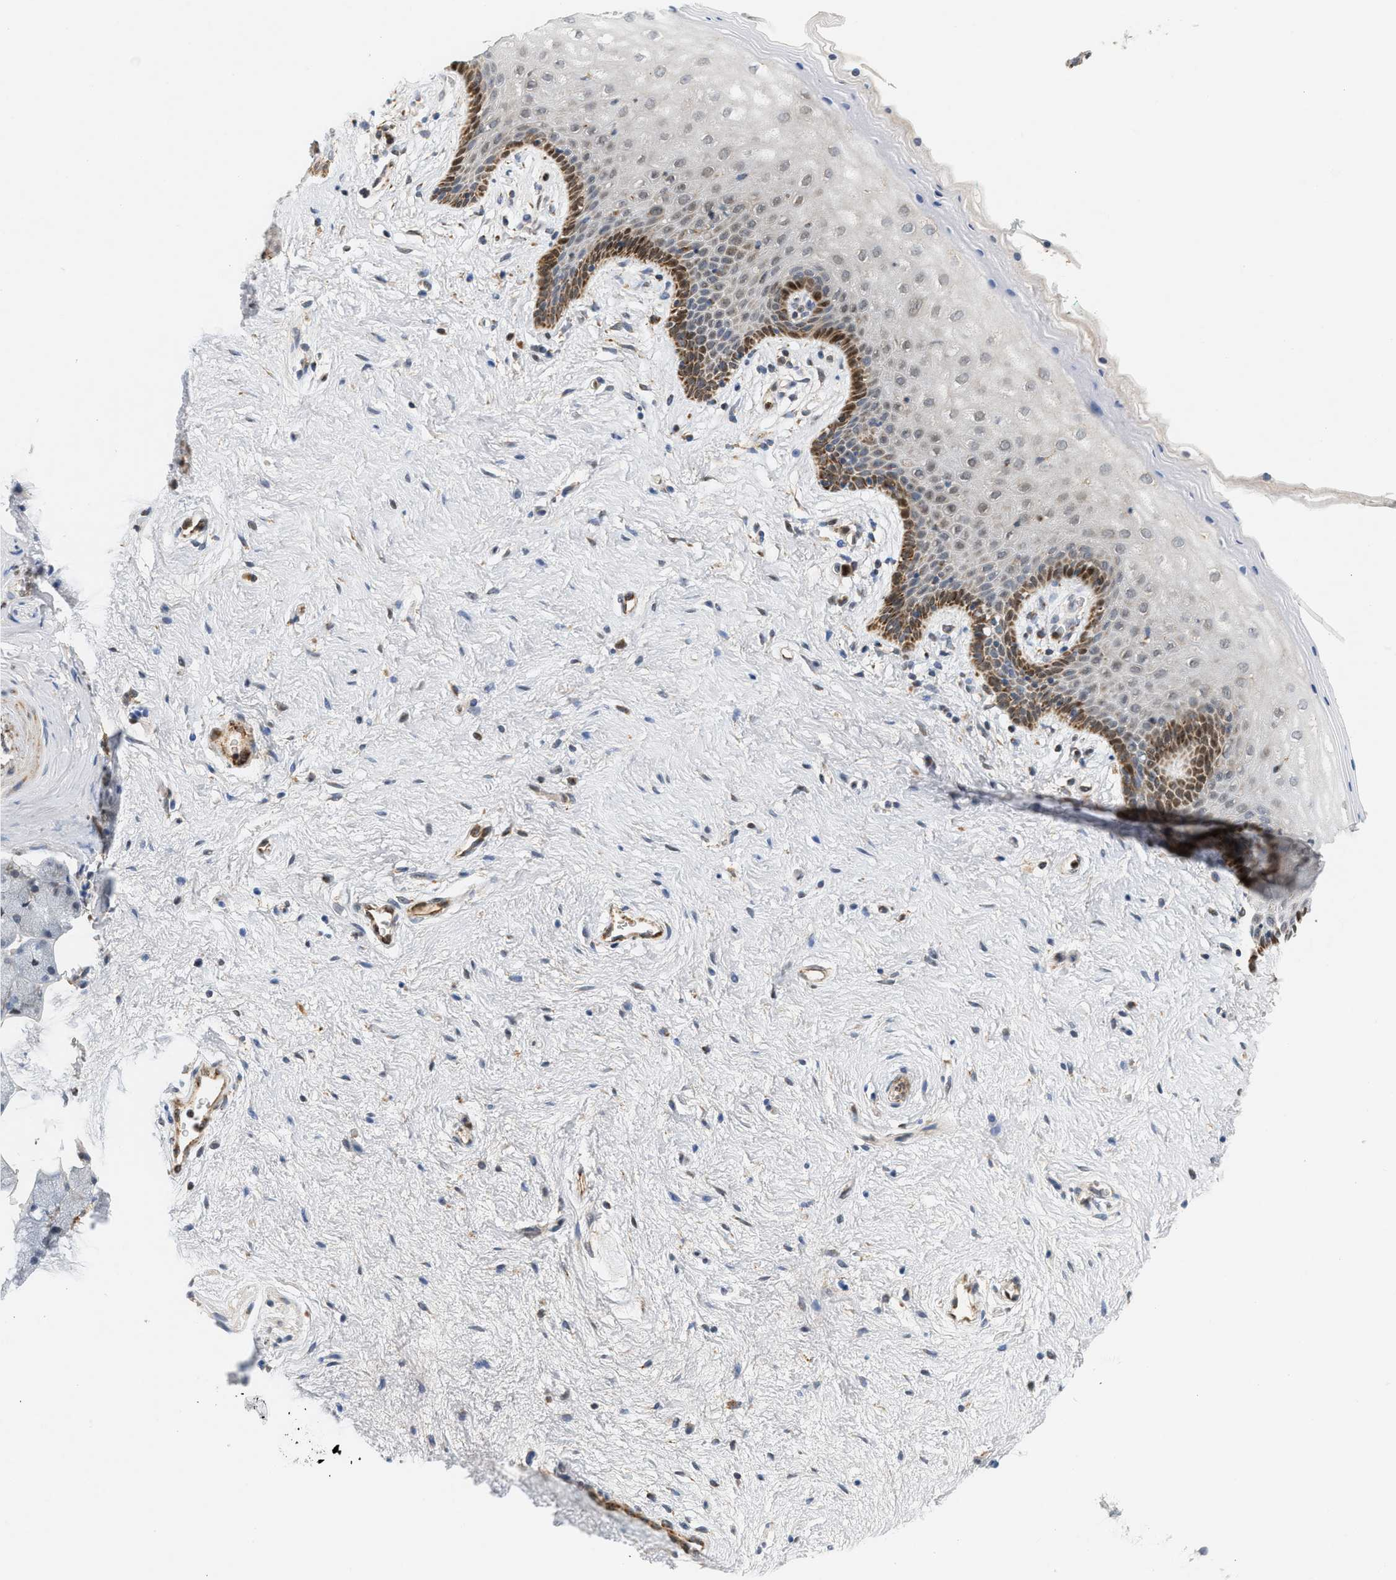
{"staining": {"intensity": "strong", "quantity": "<25%", "location": "cytoplasmic/membranous"}, "tissue": "vagina", "cell_type": "Squamous epithelial cells", "image_type": "normal", "snomed": [{"axis": "morphology", "description": "Normal tissue, NOS"}, {"axis": "topography", "description": "Vagina"}], "caption": "Protein analysis of normal vagina reveals strong cytoplasmic/membranous positivity in about <25% of squamous epithelial cells. The staining is performed using DAB (3,3'-diaminobenzidine) brown chromogen to label protein expression. The nuclei are counter-stained blue using hematoxylin.", "gene": "MCU", "patient": {"sex": "female", "age": 44}}